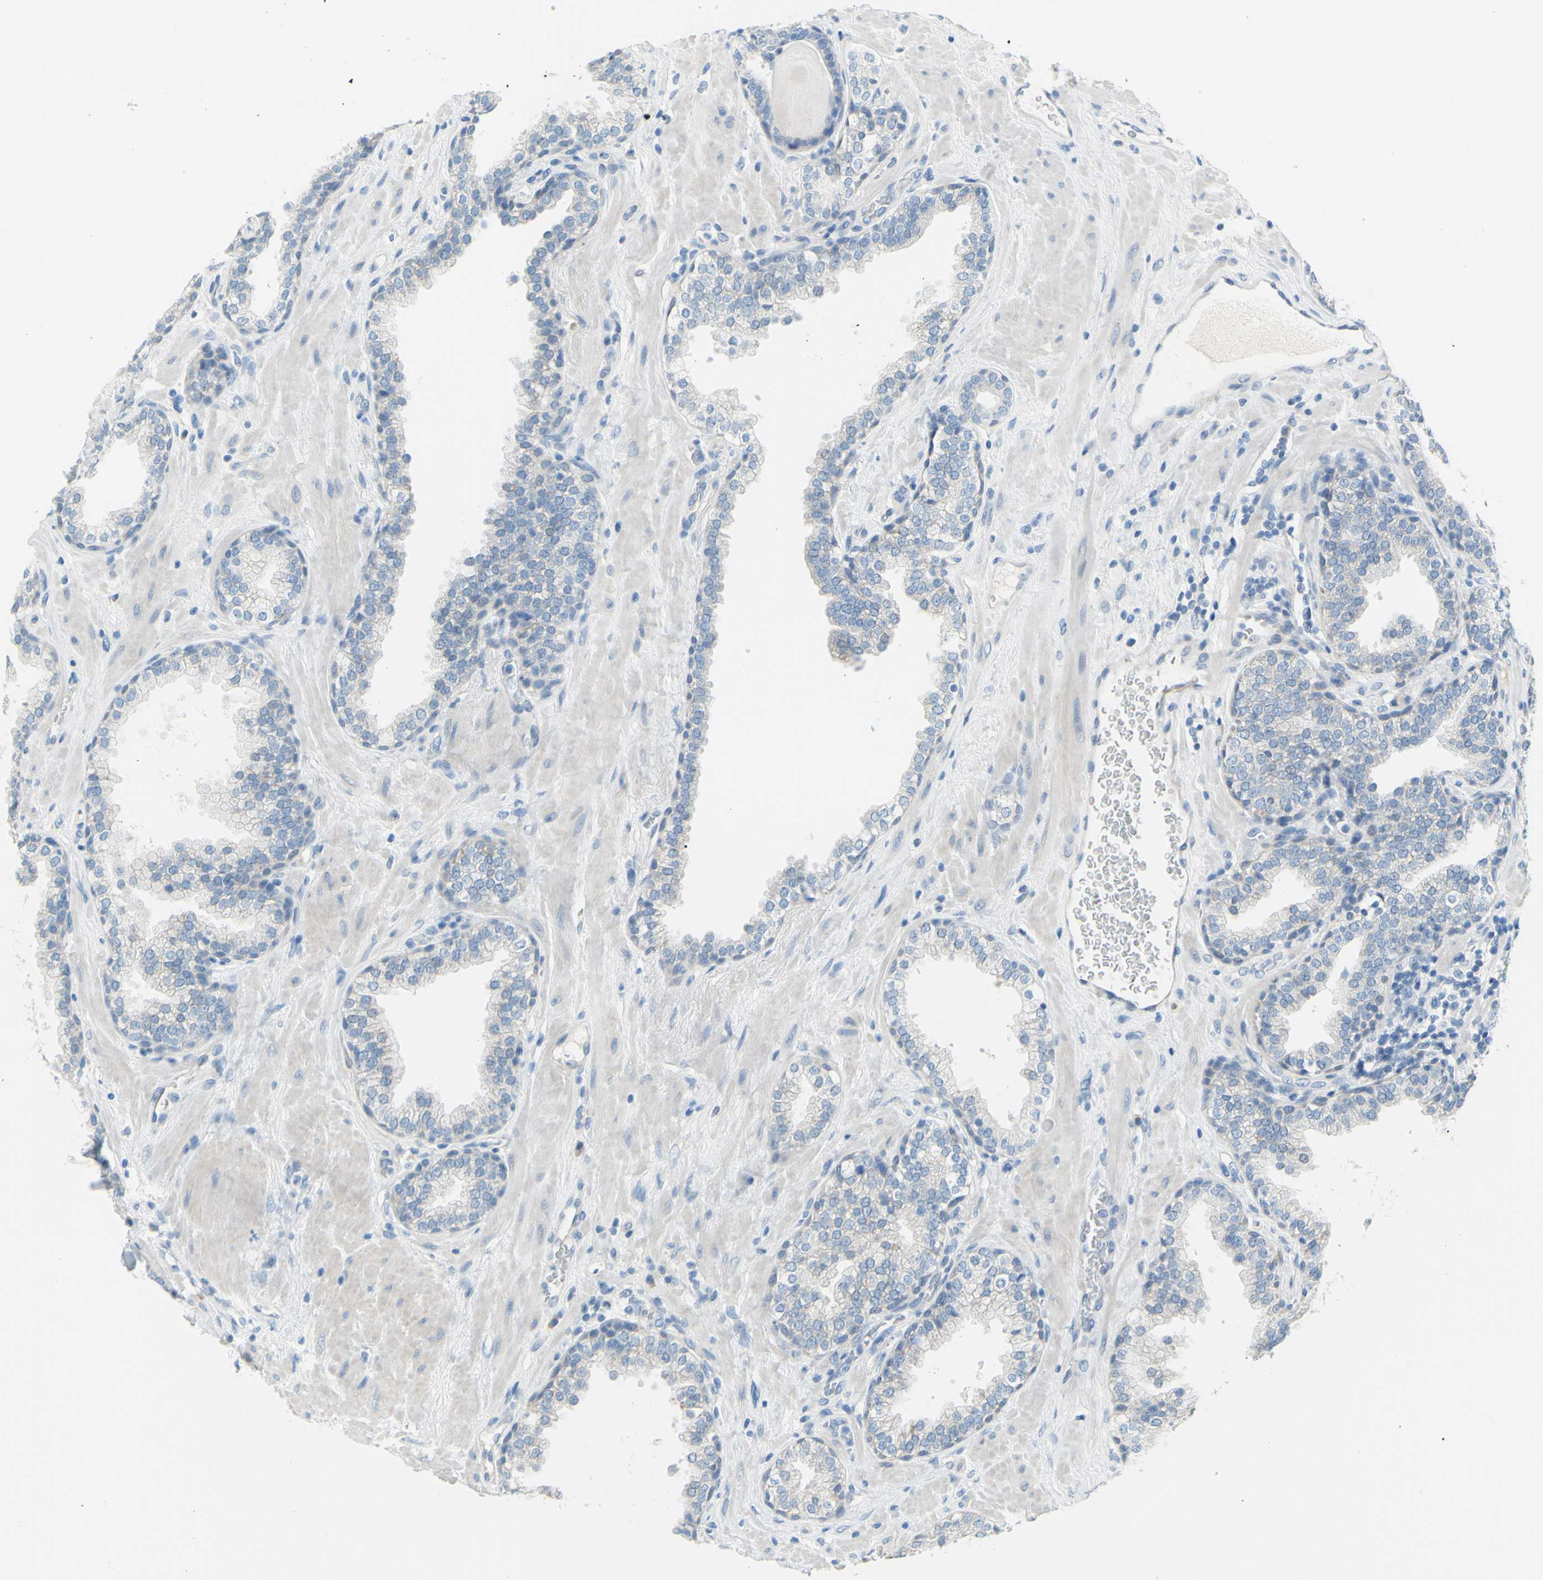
{"staining": {"intensity": "negative", "quantity": "none", "location": "none"}, "tissue": "prostate", "cell_type": "Glandular cells", "image_type": "normal", "snomed": [{"axis": "morphology", "description": "Normal tissue, NOS"}, {"axis": "topography", "description": "Prostate"}], "caption": "This is an immunohistochemistry photomicrograph of benign prostate. There is no staining in glandular cells.", "gene": "SLC1A2", "patient": {"sex": "male", "age": 51}}